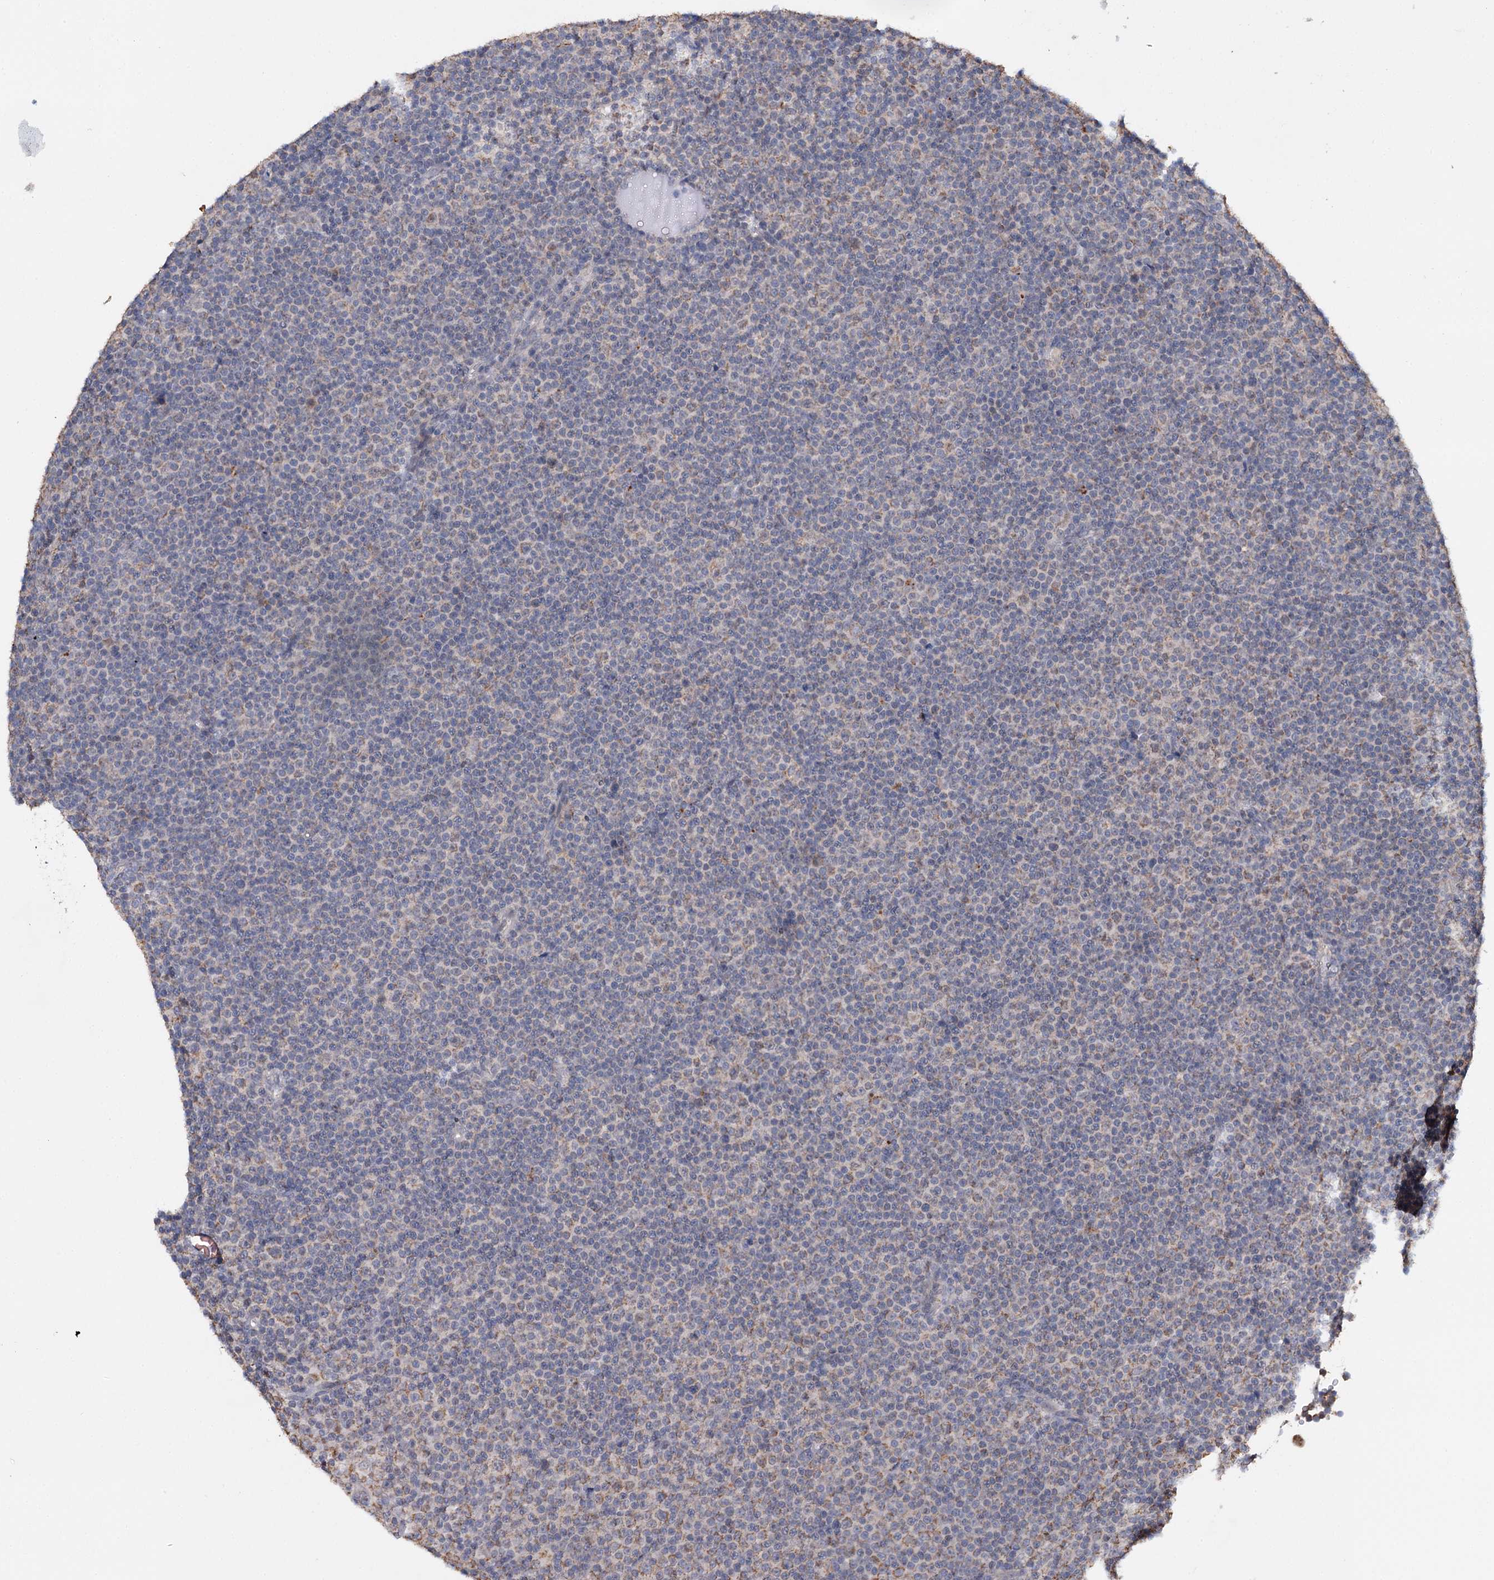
{"staining": {"intensity": "weak", "quantity": "25%-75%", "location": "cytoplasmic/membranous"}, "tissue": "lymphoma", "cell_type": "Tumor cells", "image_type": "cancer", "snomed": [{"axis": "morphology", "description": "Malignant lymphoma, non-Hodgkin's type, Low grade"}, {"axis": "topography", "description": "Lymph node"}], "caption": "Lymphoma stained for a protein exhibits weak cytoplasmic/membranous positivity in tumor cells. The protein of interest is shown in brown color, while the nuclei are stained blue.", "gene": "PIK3CB", "patient": {"sex": "female", "age": 67}}